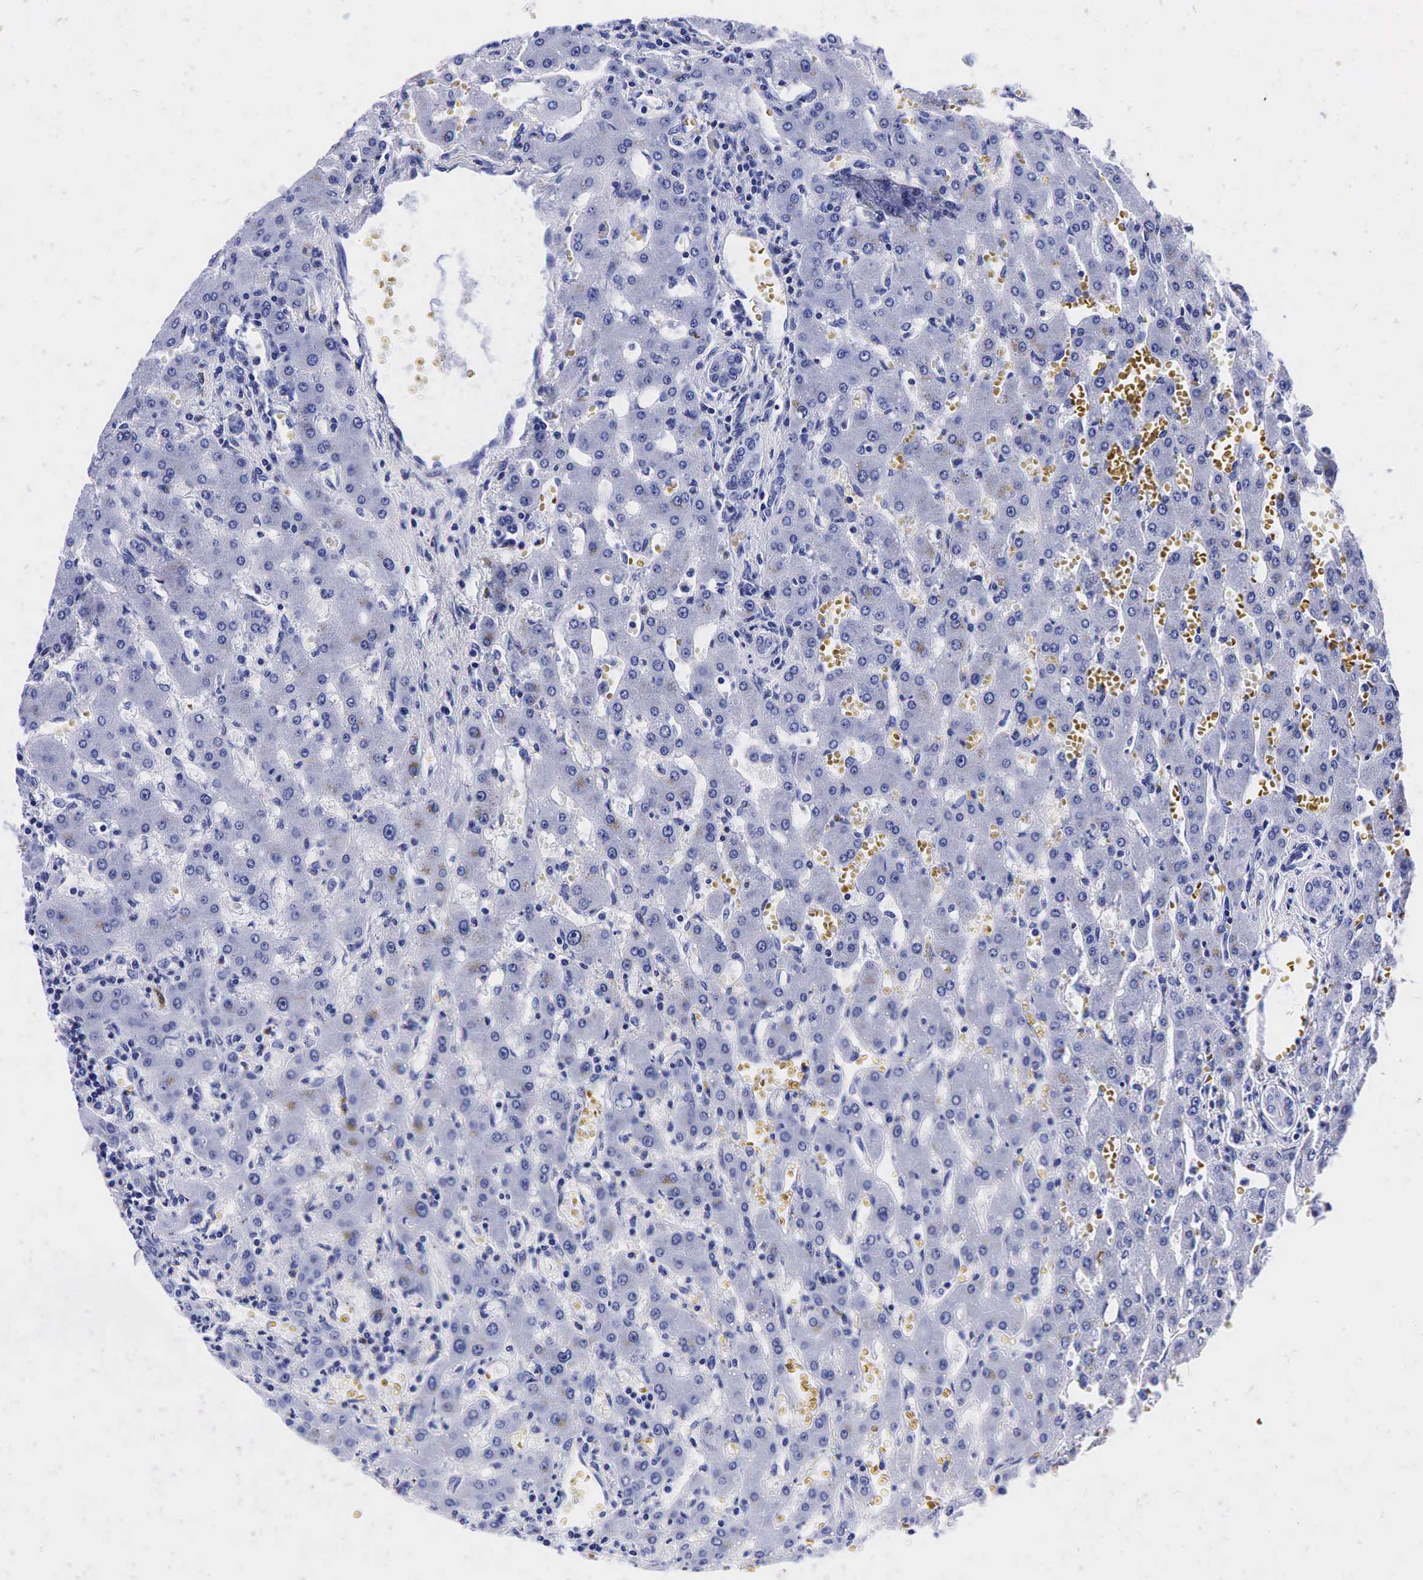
{"staining": {"intensity": "negative", "quantity": "none", "location": "none"}, "tissue": "liver", "cell_type": "Cholangiocytes", "image_type": "normal", "snomed": [{"axis": "morphology", "description": "Normal tissue, NOS"}, {"axis": "topography", "description": "Liver"}], "caption": "Immunohistochemistry photomicrograph of benign human liver stained for a protein (brown), which reveals no positivity in cholangiocytes. (IHC, brightfield microscopy, high magnification).", "gene": "TG", "patient": {"sex": "female", "age": 30}}